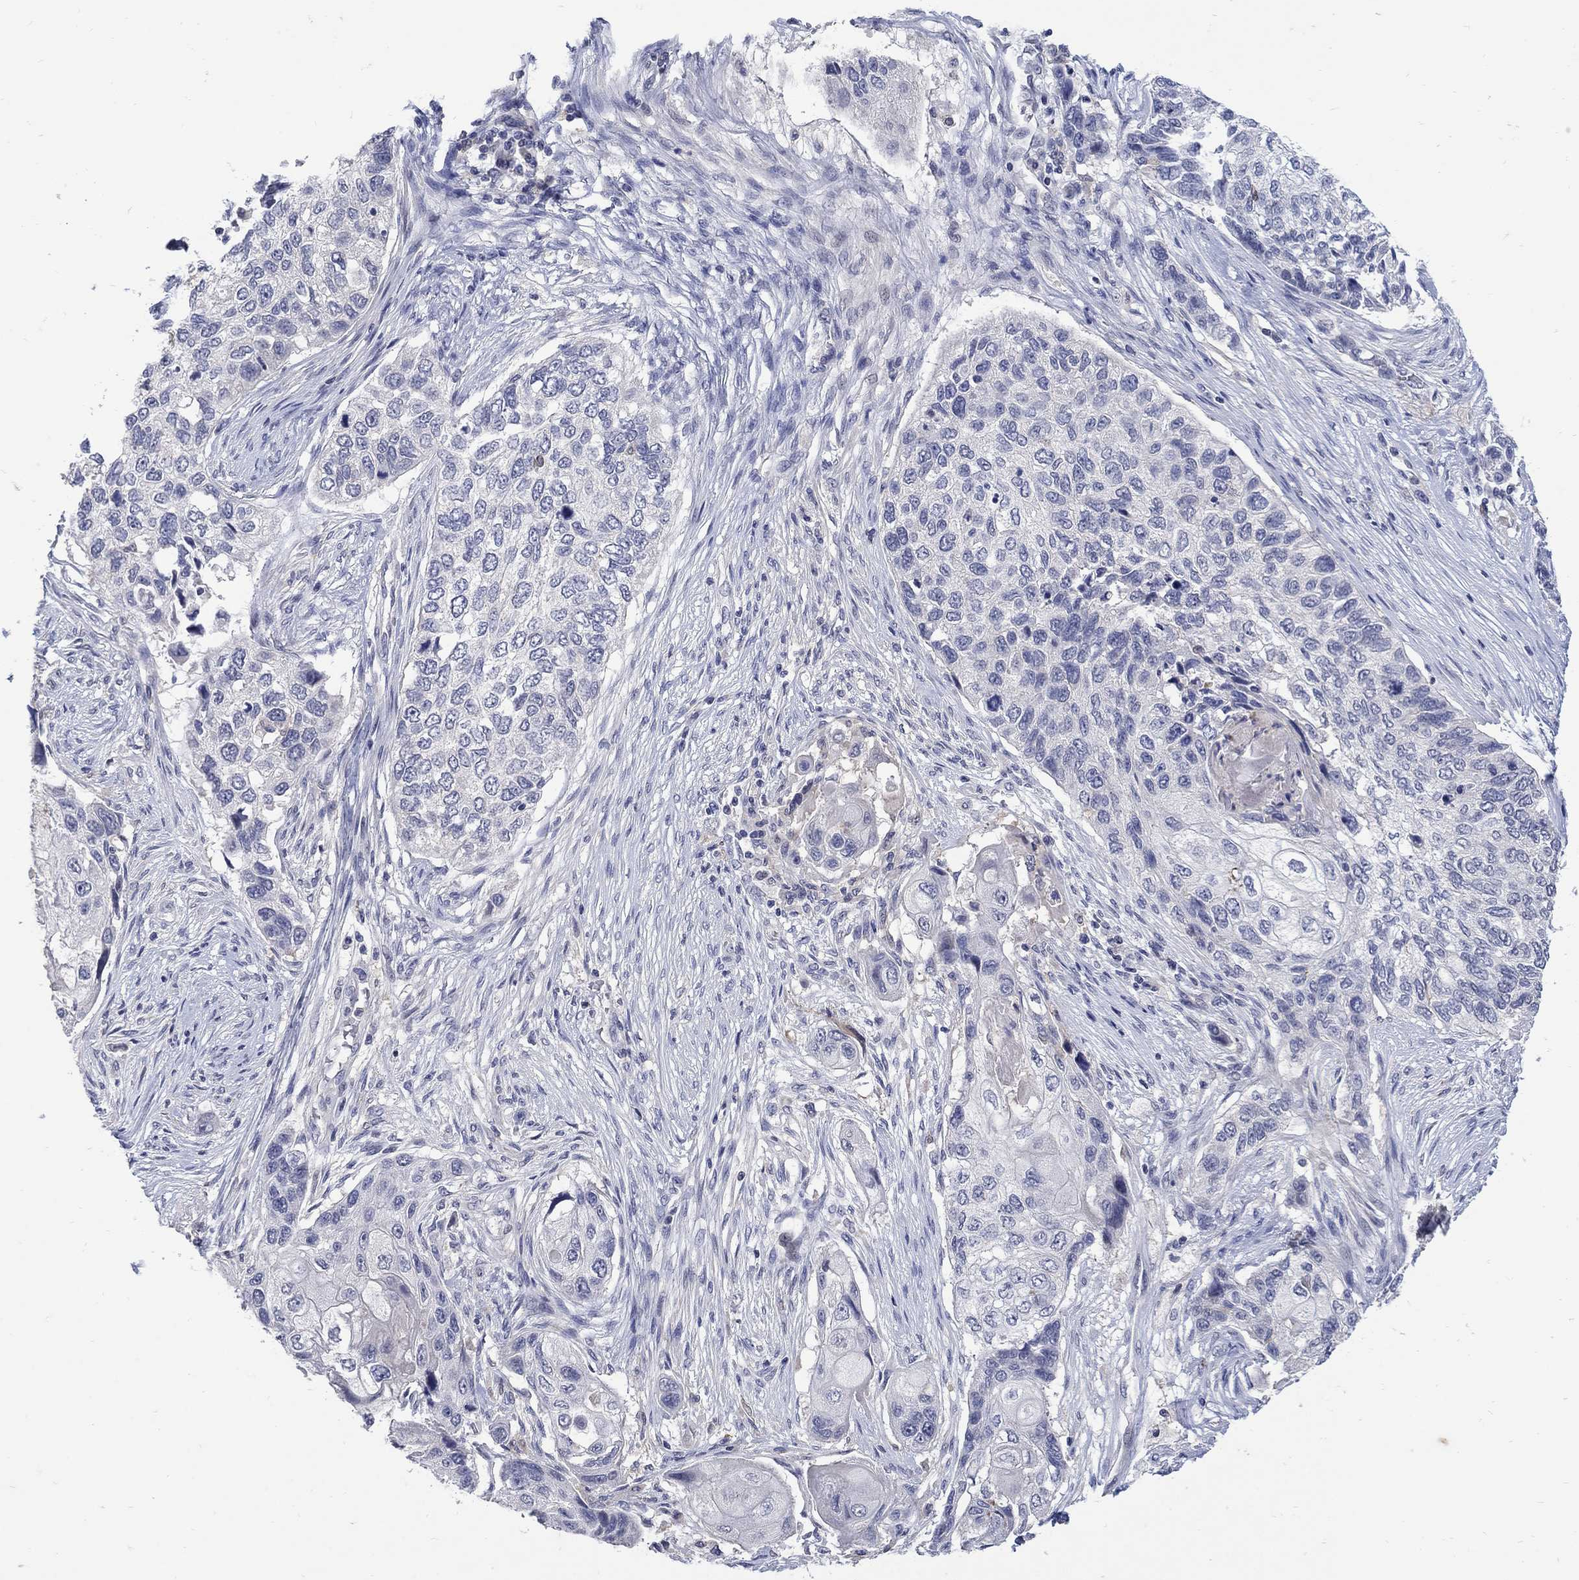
{"staining": {"intensity": "negative", "quantity": "none", "location": "none"}, "tissue": "lung cancer", "cell_type": "Tumor cells", "image_type": "cancer", "snomed": [{"axis": "morphology", "description": "Normal tissue, NOS"}, {"axis": "morphology", "description": "Squamous cell carcinoma, NOS"}, {"axis": "topography", "description": "Bronchus"}, {"axis": "topography", "description": "Lung"}], "caption": "Immunohistochemistry photomicrograph of human lung cancer (squamous cell carcinoma) stained for a protein (brown), which demonstrates no staining in tumor cells.", "gene": "CETN1", "patient": {"sex": "male", "age": 69}}